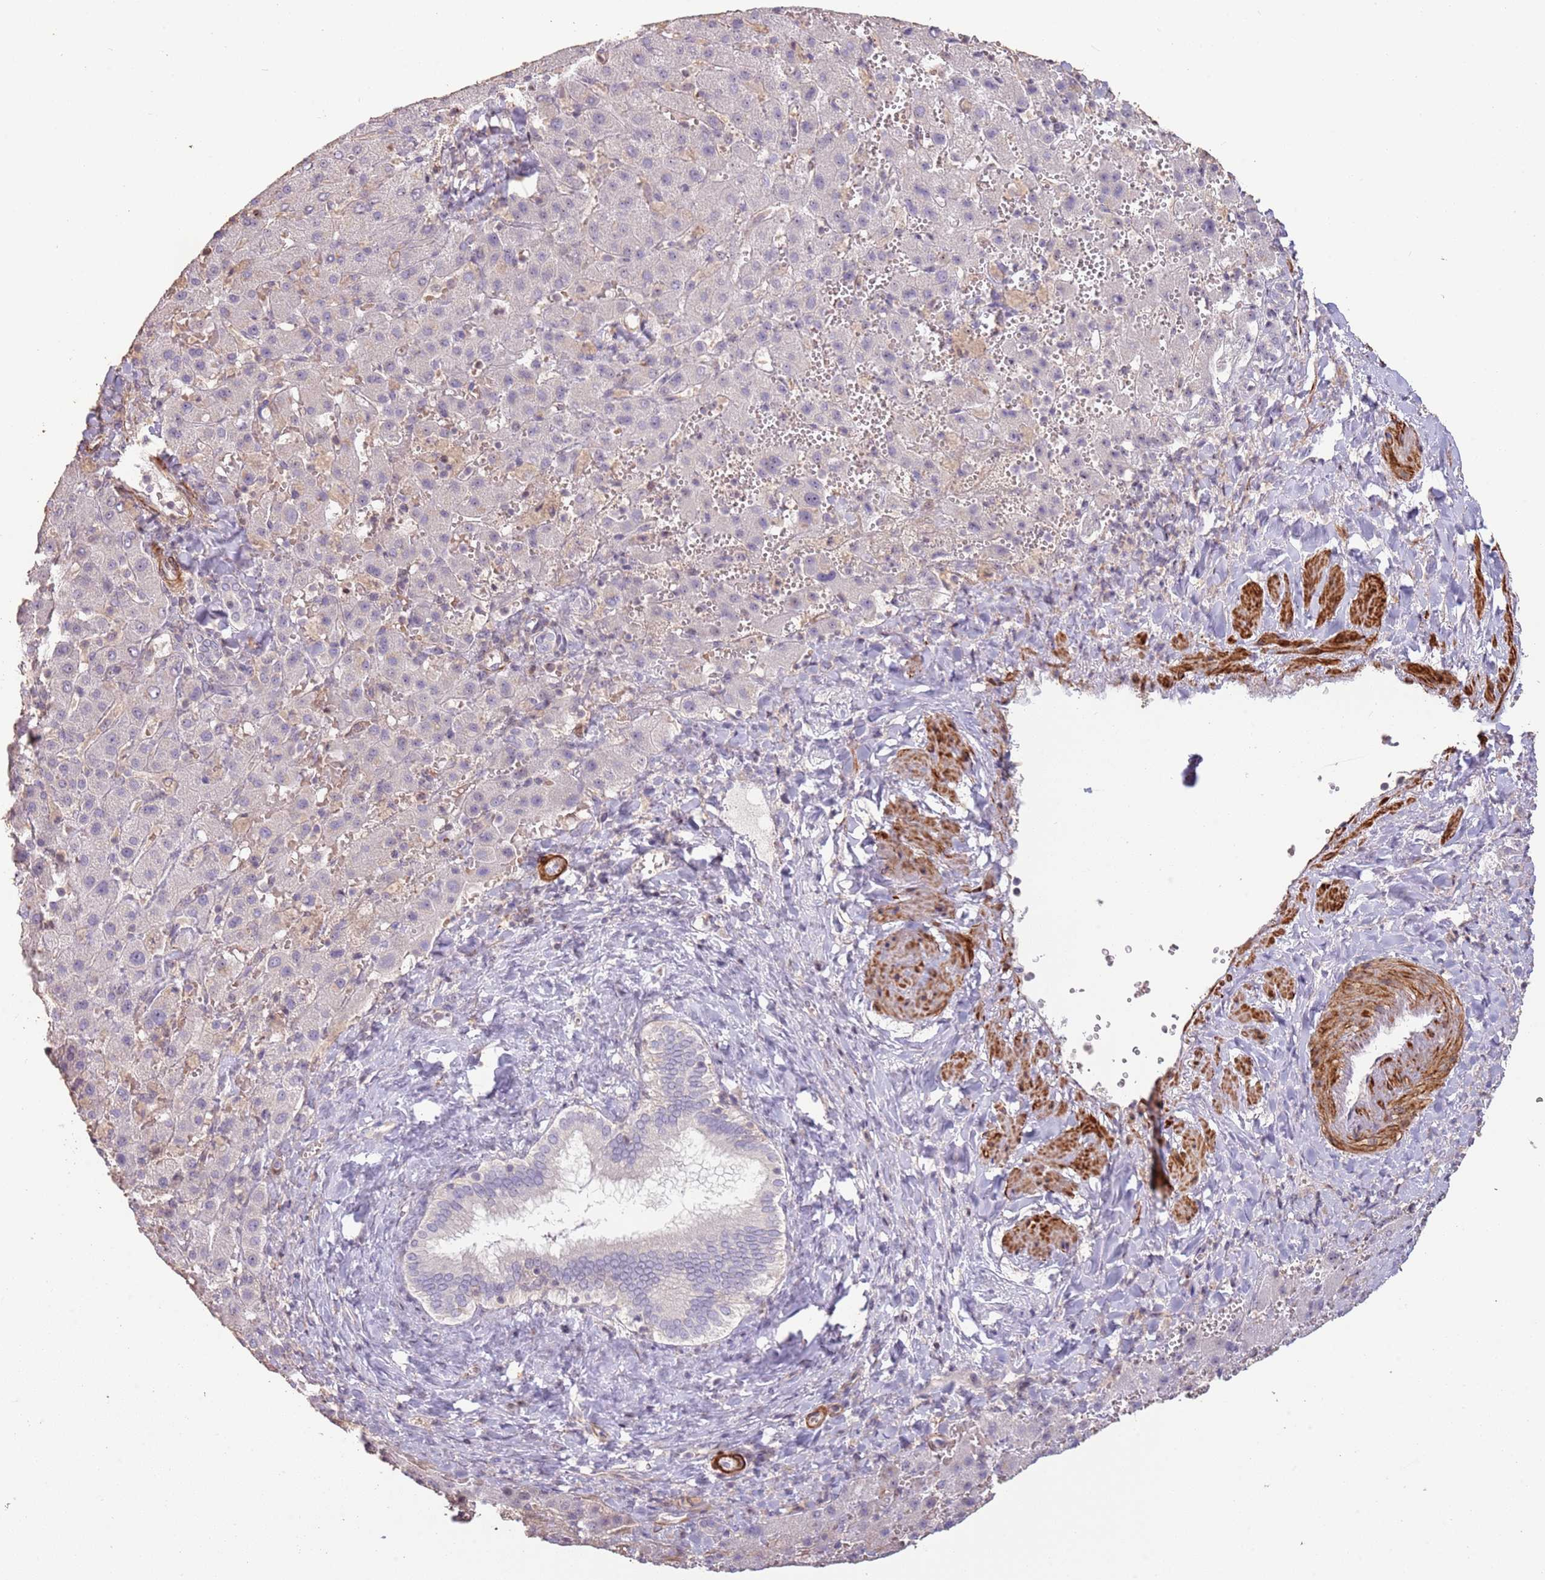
{"staining": {"intensity": "negative", "quantity": "none", "location": "none"}, "tissue": "liver cancer", "cell_type": "Tumor cells", "image_type": "cancer", "snomed": [{"axis": "morphology", "description": "Carcinoma, Hepatocellular, NOS"}, {"axis": "topography", "description": "Liver"}], "caption": "Tumor cells show no significant protein expression in hepatocellular carcinoma (liver).", "gene": "ADTRP", "patient": {"sex": "female", "age": 58}}